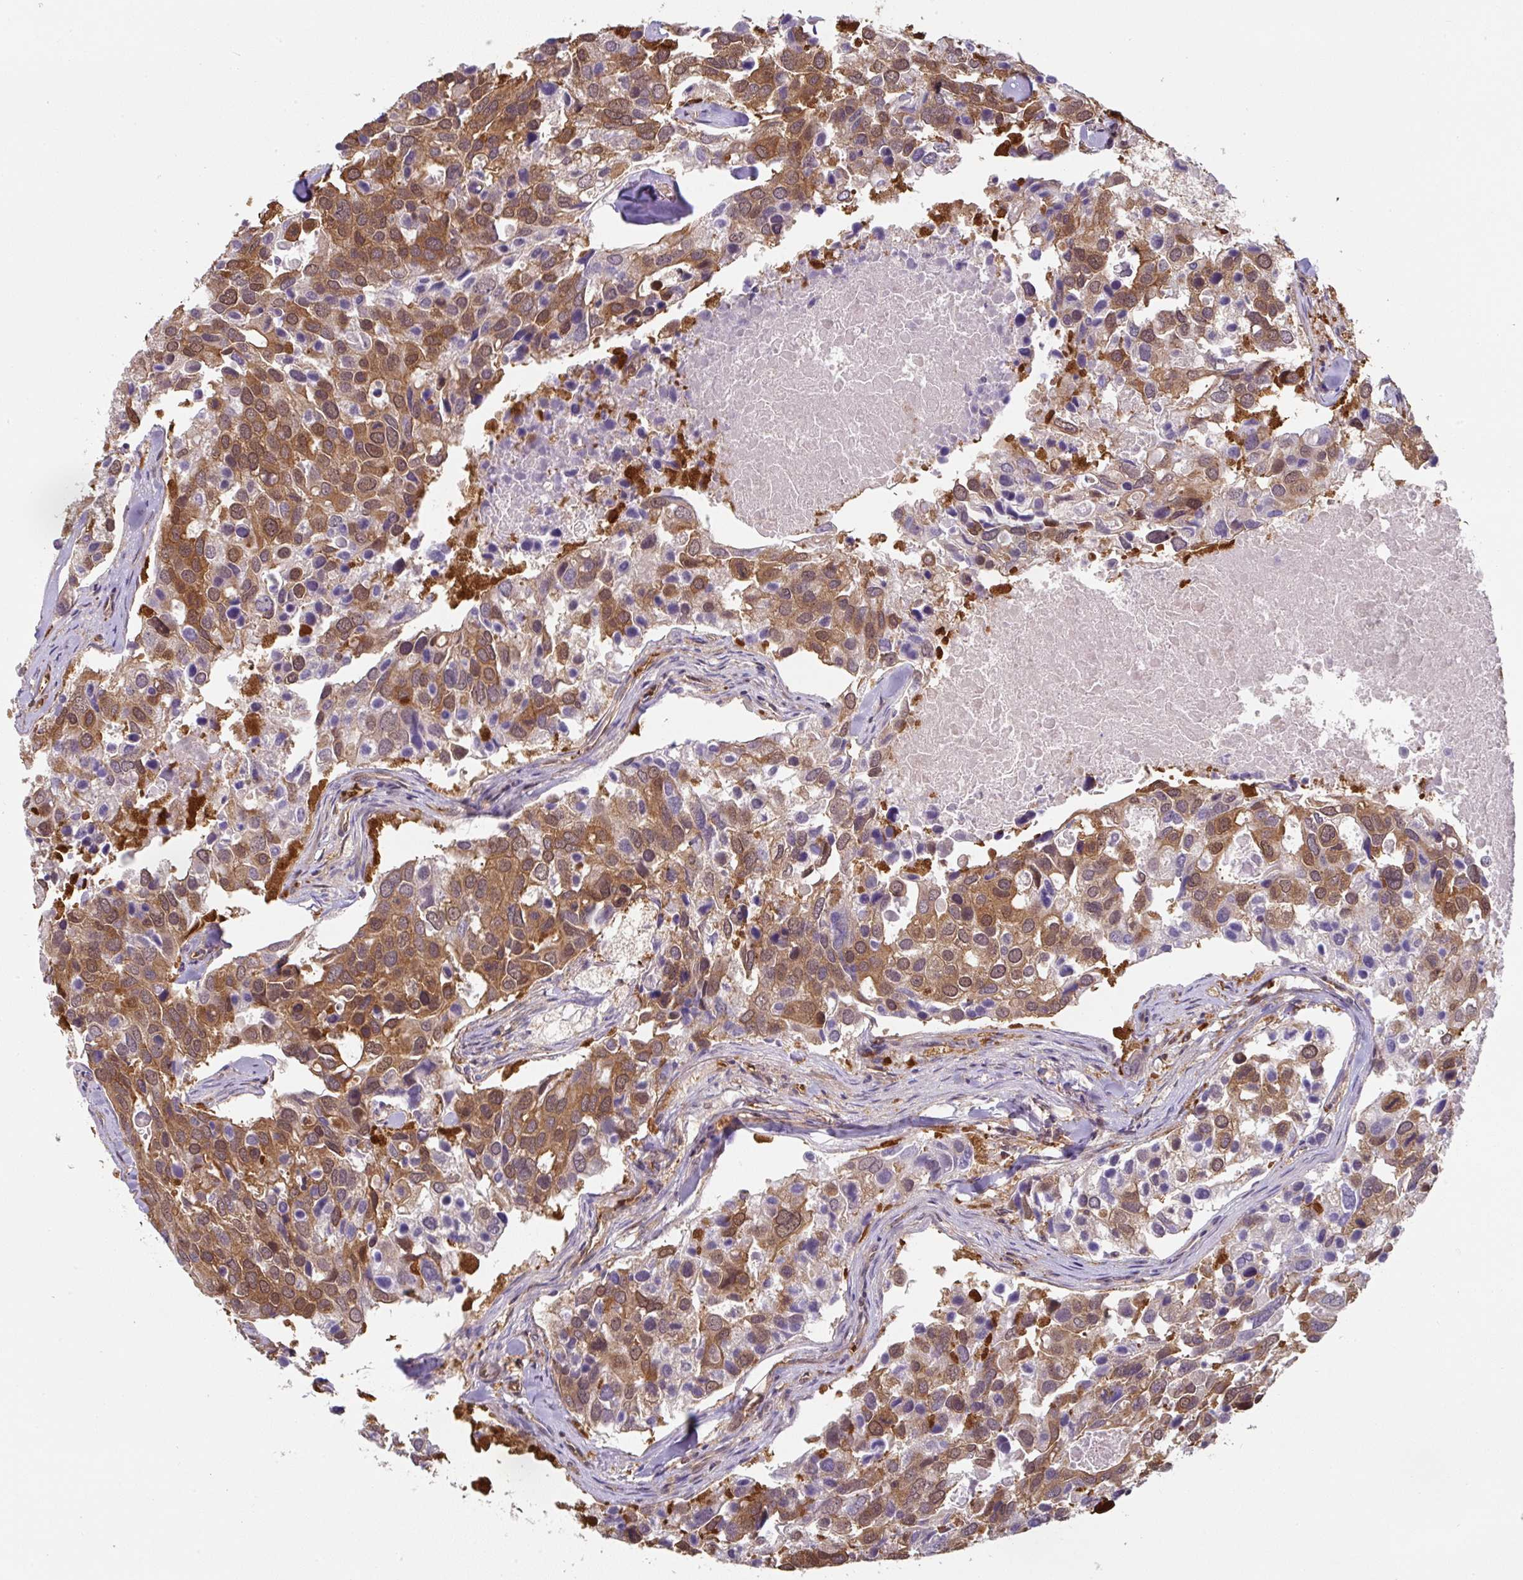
{"staining": {"intensity": "strong", "quantity": ">75%", "location": "cytoplasmic/membranous"}, "tissue": "breast cancer", "cell_type": "Tumor cells", "image_type": "cancer", "snomed": [{"axis": "morphology", "description": "Duct carcinoma"}, {"axis": "topography", "description": "Breast"}], "caption": "This image reveals immunohistochemistry staining of human breast cancer (intraductal carcinoma), with high strong cytoplasmic/membranous positivity in about >75% of tumor cells.", "gene": "ST13", "patient": {"sex": "female", "age": 83}}